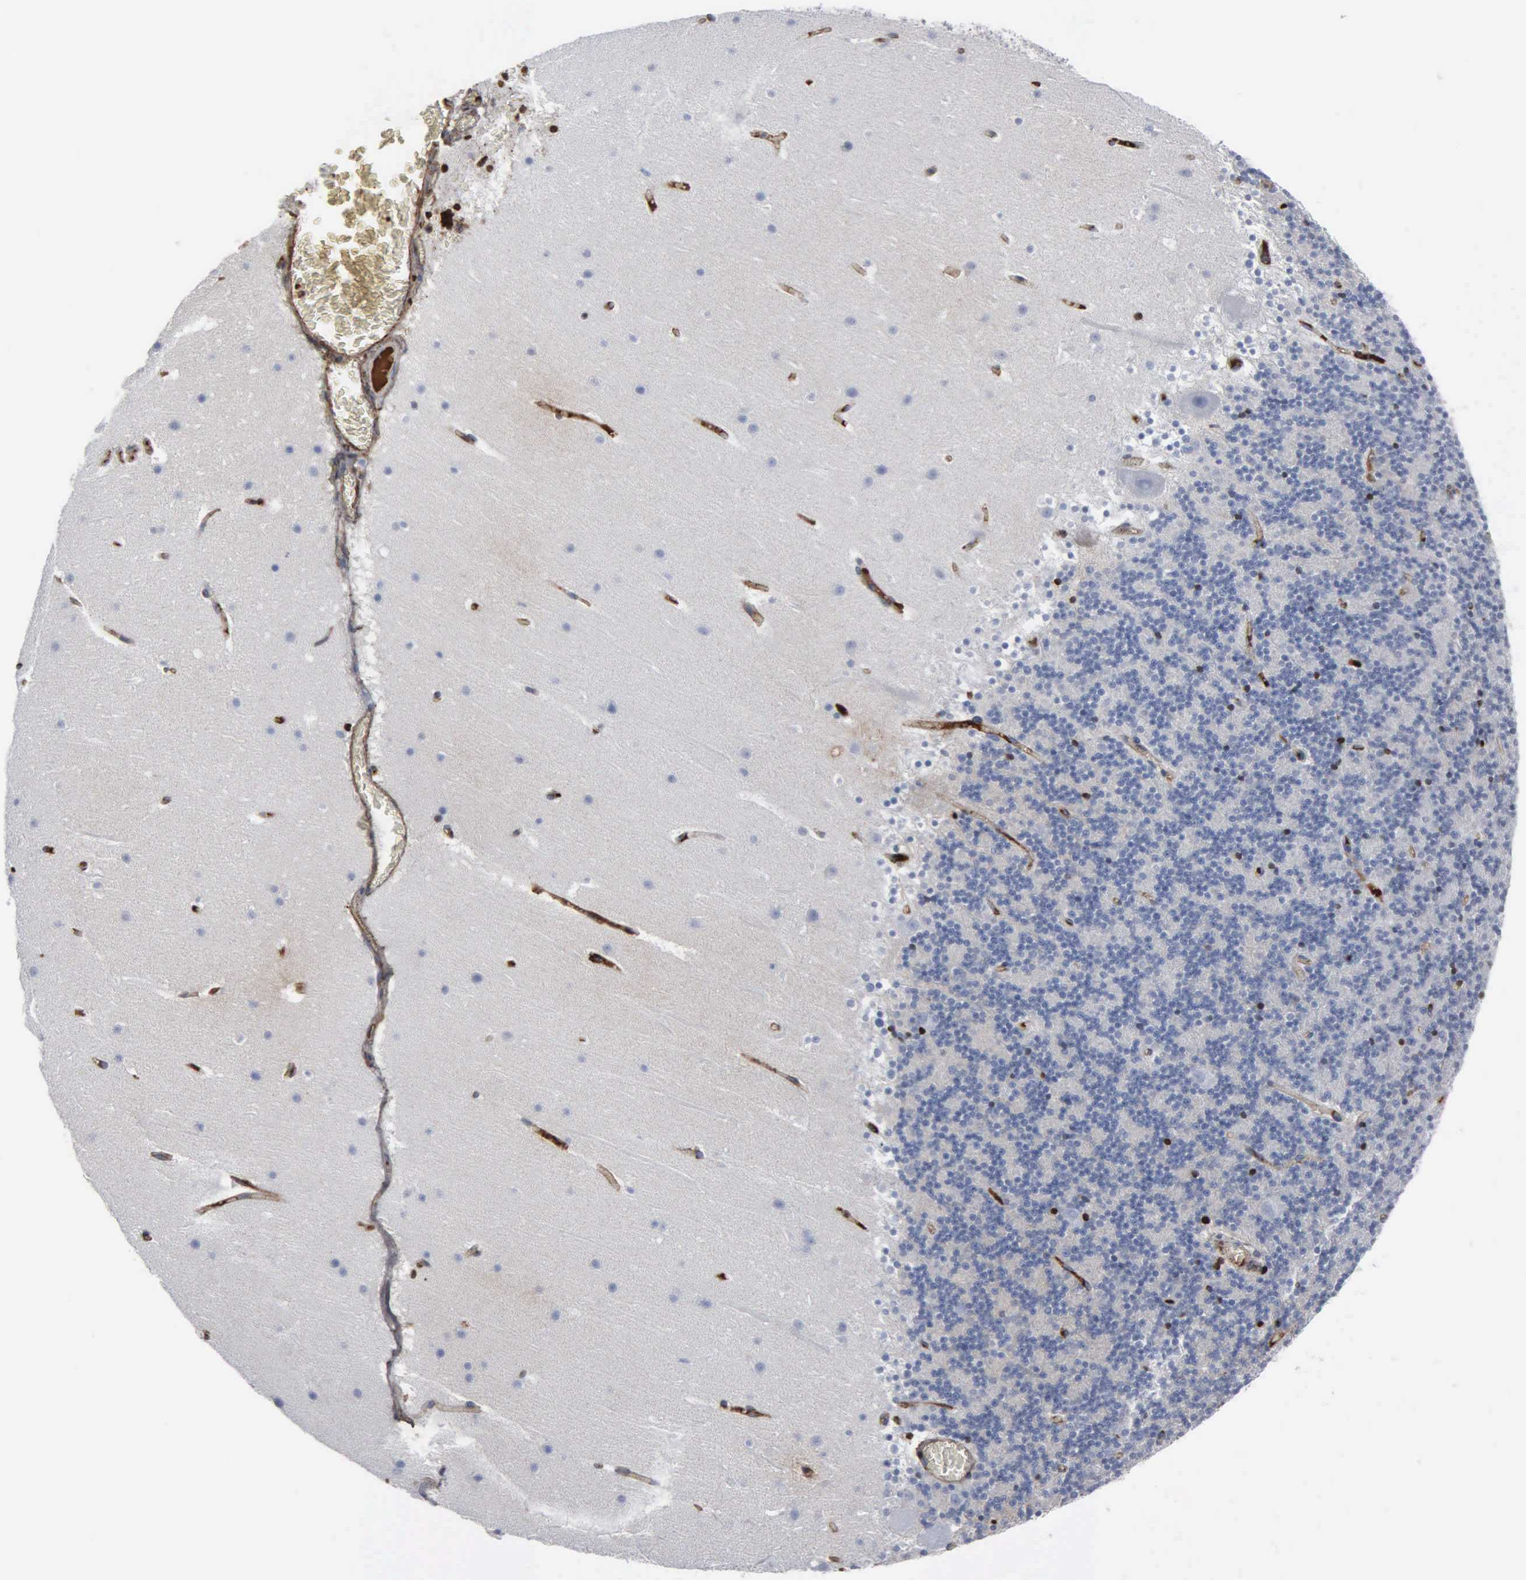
{"staining": {"intensity": "negative", "quantity": "none", "location": "none"}, "tissue": "cerebellum", "cell_type": "Cells in granular layer", "image_type": "normal", "snomed": [{"axis": "morphology", "description": "Normal tissue, NOS"}, {"axis": "topography", "description": "Cerebellum"}], "caption": "Cells in granular layer are negative for brown protein staining in benign cerebellum. (DAB immunohistochemistry, high magnification).", "gene": "FN1", "patient": {"sex": "male", "age": 45}}